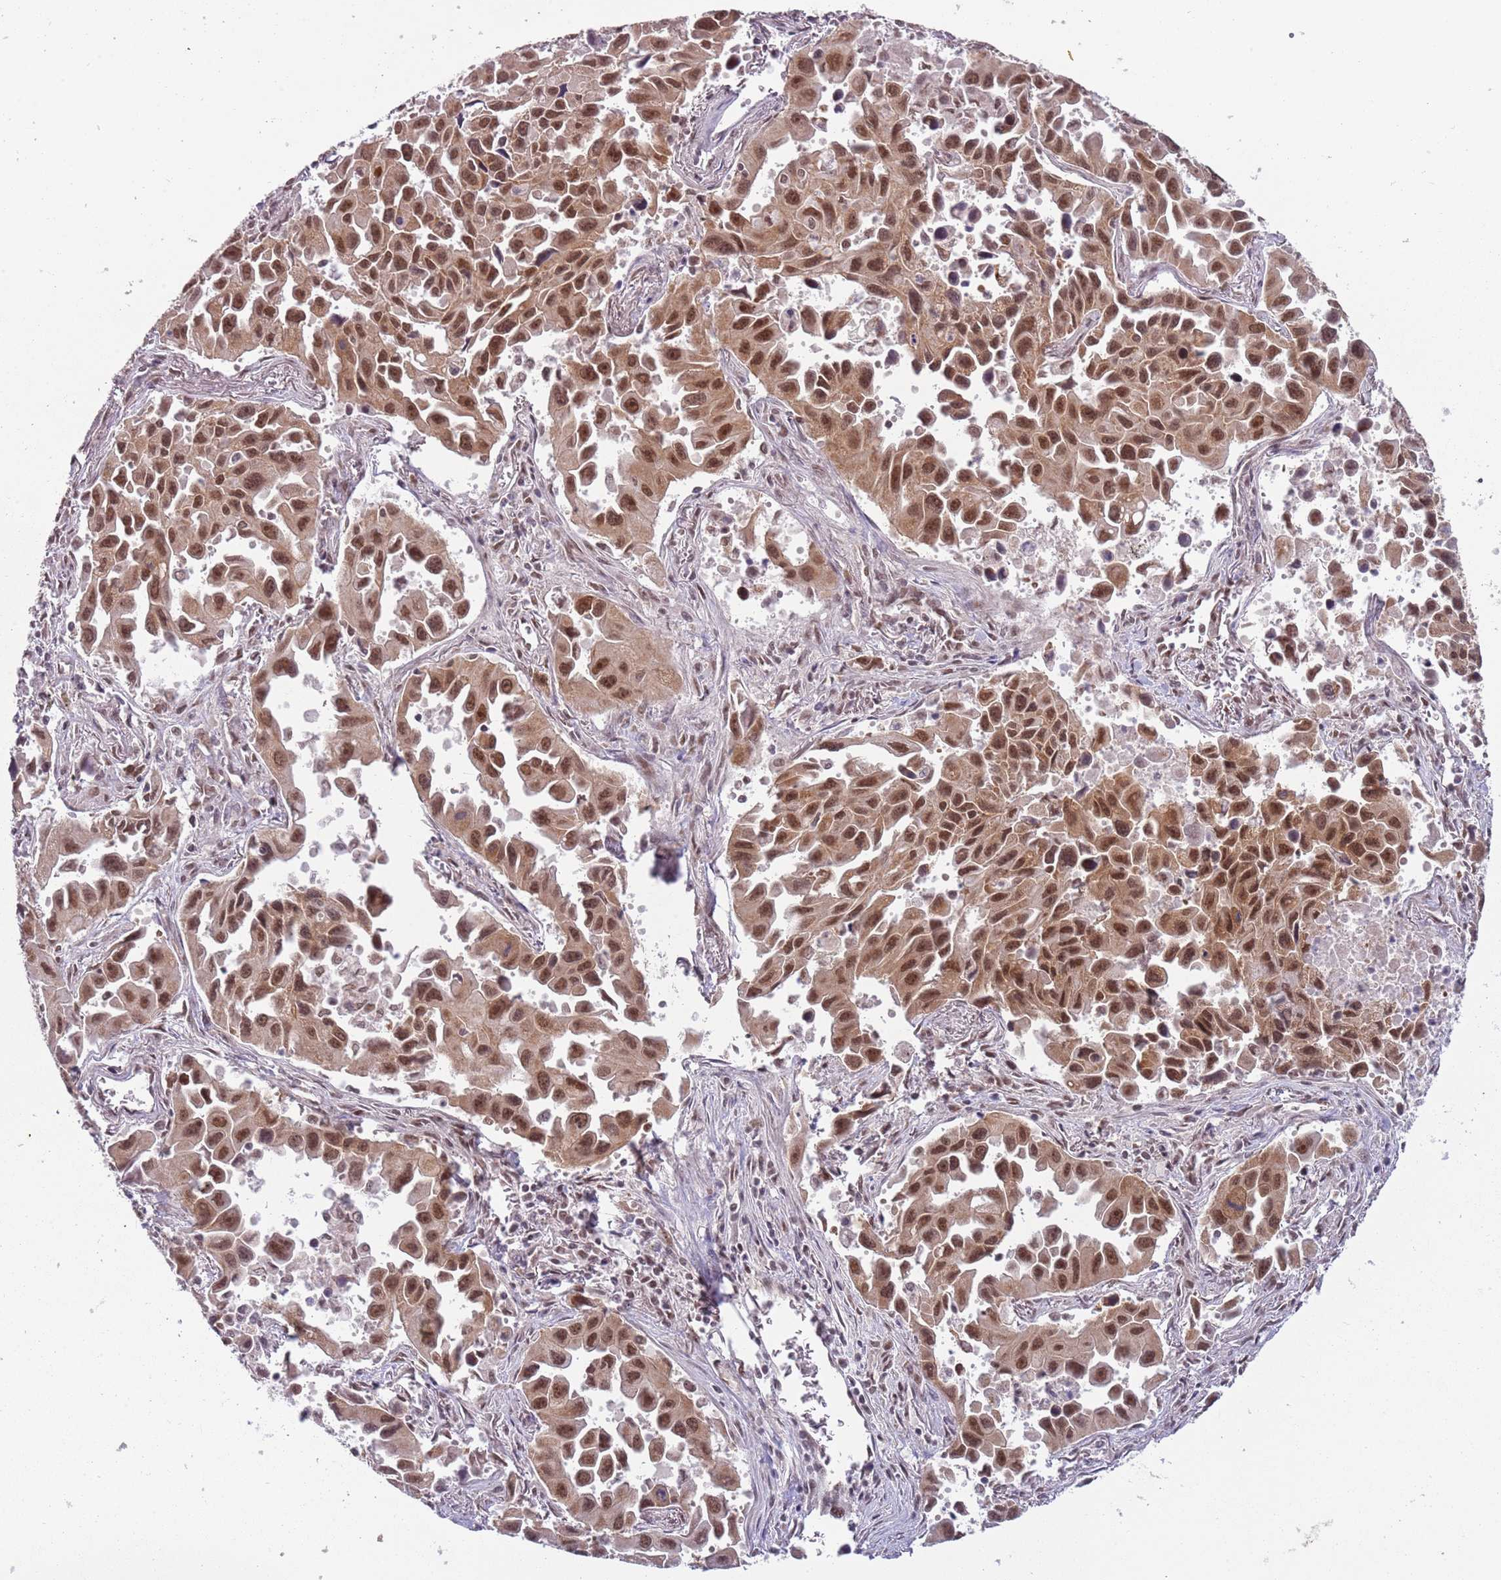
{"staining": {"intensity": "moderate", "quantity": ">75%", "location": "nuclear"}, "tissue": "lung cancer", "cell_type": "Tumor cells", "image_type": "cancer", "snomed": [{"axis": "morphology", "description": "Adenocarcinoma, NOS"}, {"axis": "topography", "description": "Lung"}], "caption": "The photomicrograph displays staining of adenocarcinoma (lung), revealing moderate nuclear protein positivity (brown color) within tumor cells.", "gene": "FAM120AOS", "patient": {"sex": "male", "age": 66}}